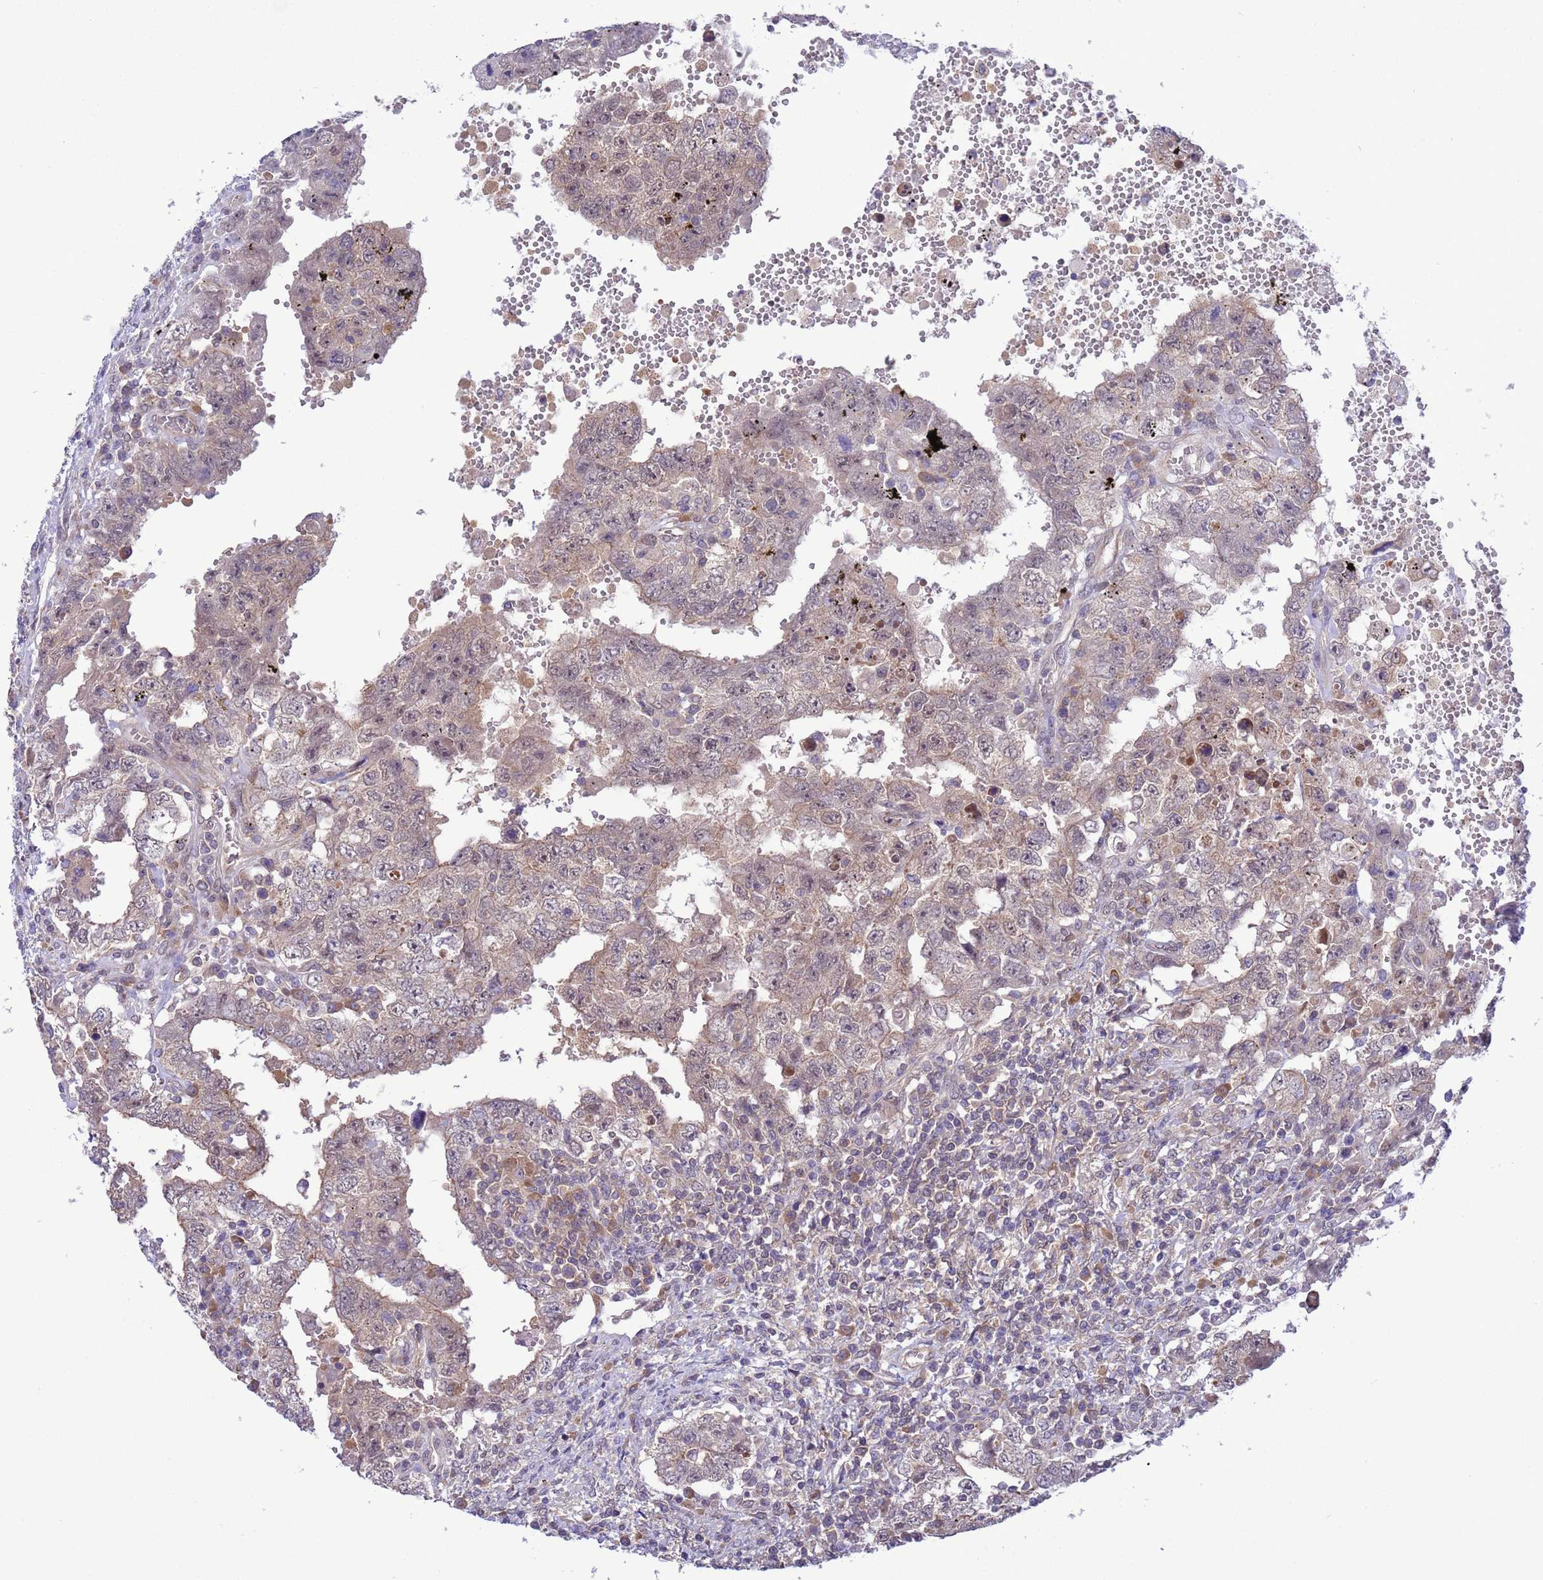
{"staining": {"intensity": "weak", "quantity": "<25%", "location": "cytoplasmic/membranous"}, "tissue": "testis cancer", "cell_type": "Tumor cells", "image_type": "cancer", "snomed": [{"axis": "morphology", "description": "Carcinoma, Embryonal, NOS"}, {"axis": "topography", "description": "Testis"}], "caption": "High magnification brightfield microscopy of embryonal carcinoma (testis) stained with DAB (brown) and counterstained with hematoxylin (blue): tumor cells show no significant expression.", "gene": "ZNF461", "patient": {"sex": "male", "age": 26}}